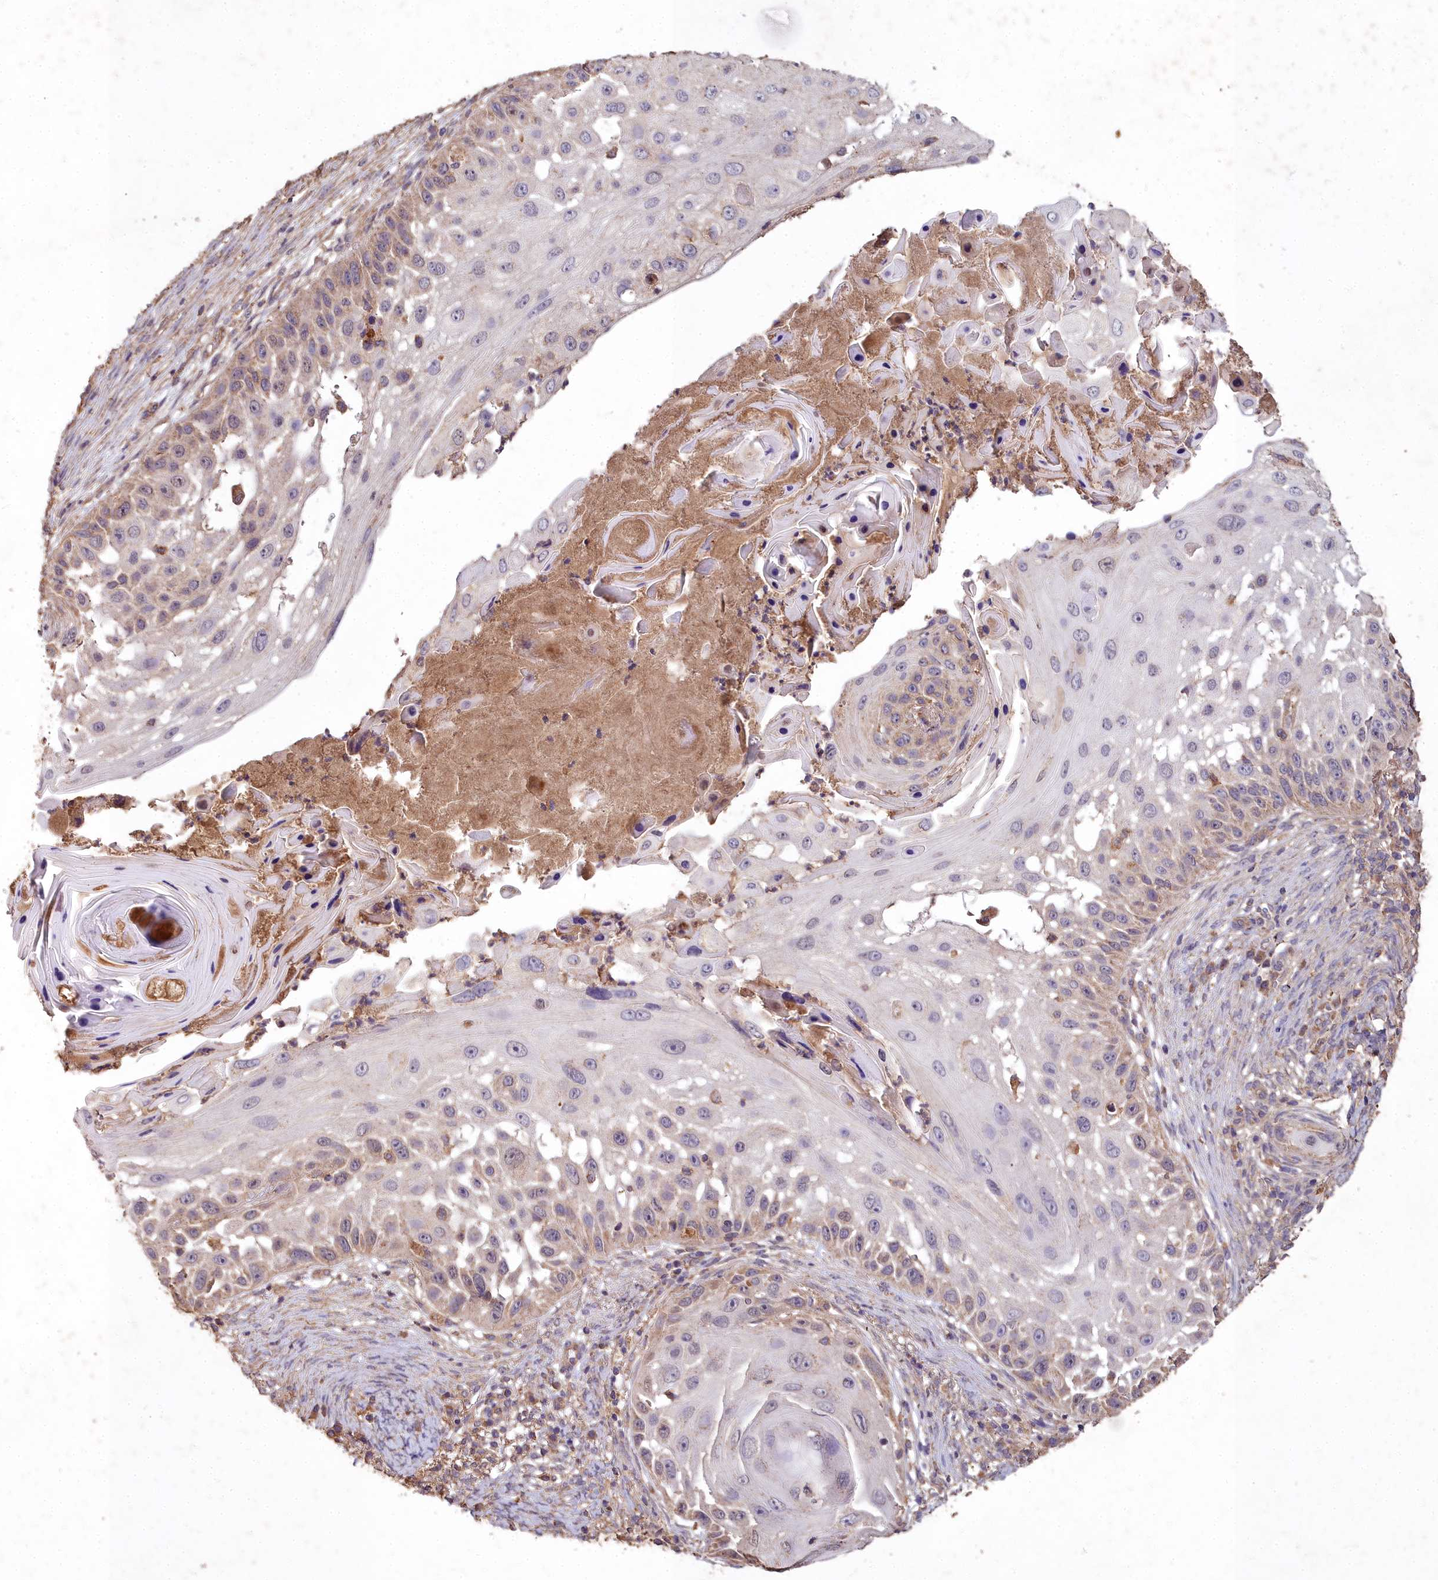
{"staining": {"intensity": "moderate", "quantity": "25%-75%", "location": "cytoplasmic/membranous"}, "tissue": "skin cancer", "cell_type": "Tumor cells", "image_type": "cancer", "snomed": [{"axis": "morphology", "description": "Squamous cell carcinoma, NOS"}, {"axis": "topography", "description": "Skin"}], "caption": "Immunohistochemistry (IHC) histopathology image of neoplastic tissue: skin squamous cell carcinoma stained using immunohistochemistry demonstrates medium levels of moderate protein expression localized specifically in the cytoplasmic/membranous of tumor cells, appearing as a cytoplasmic/membranous brown color.", "gene": "CEMIP2", "patient": {"sex": "female", "age": 44}}